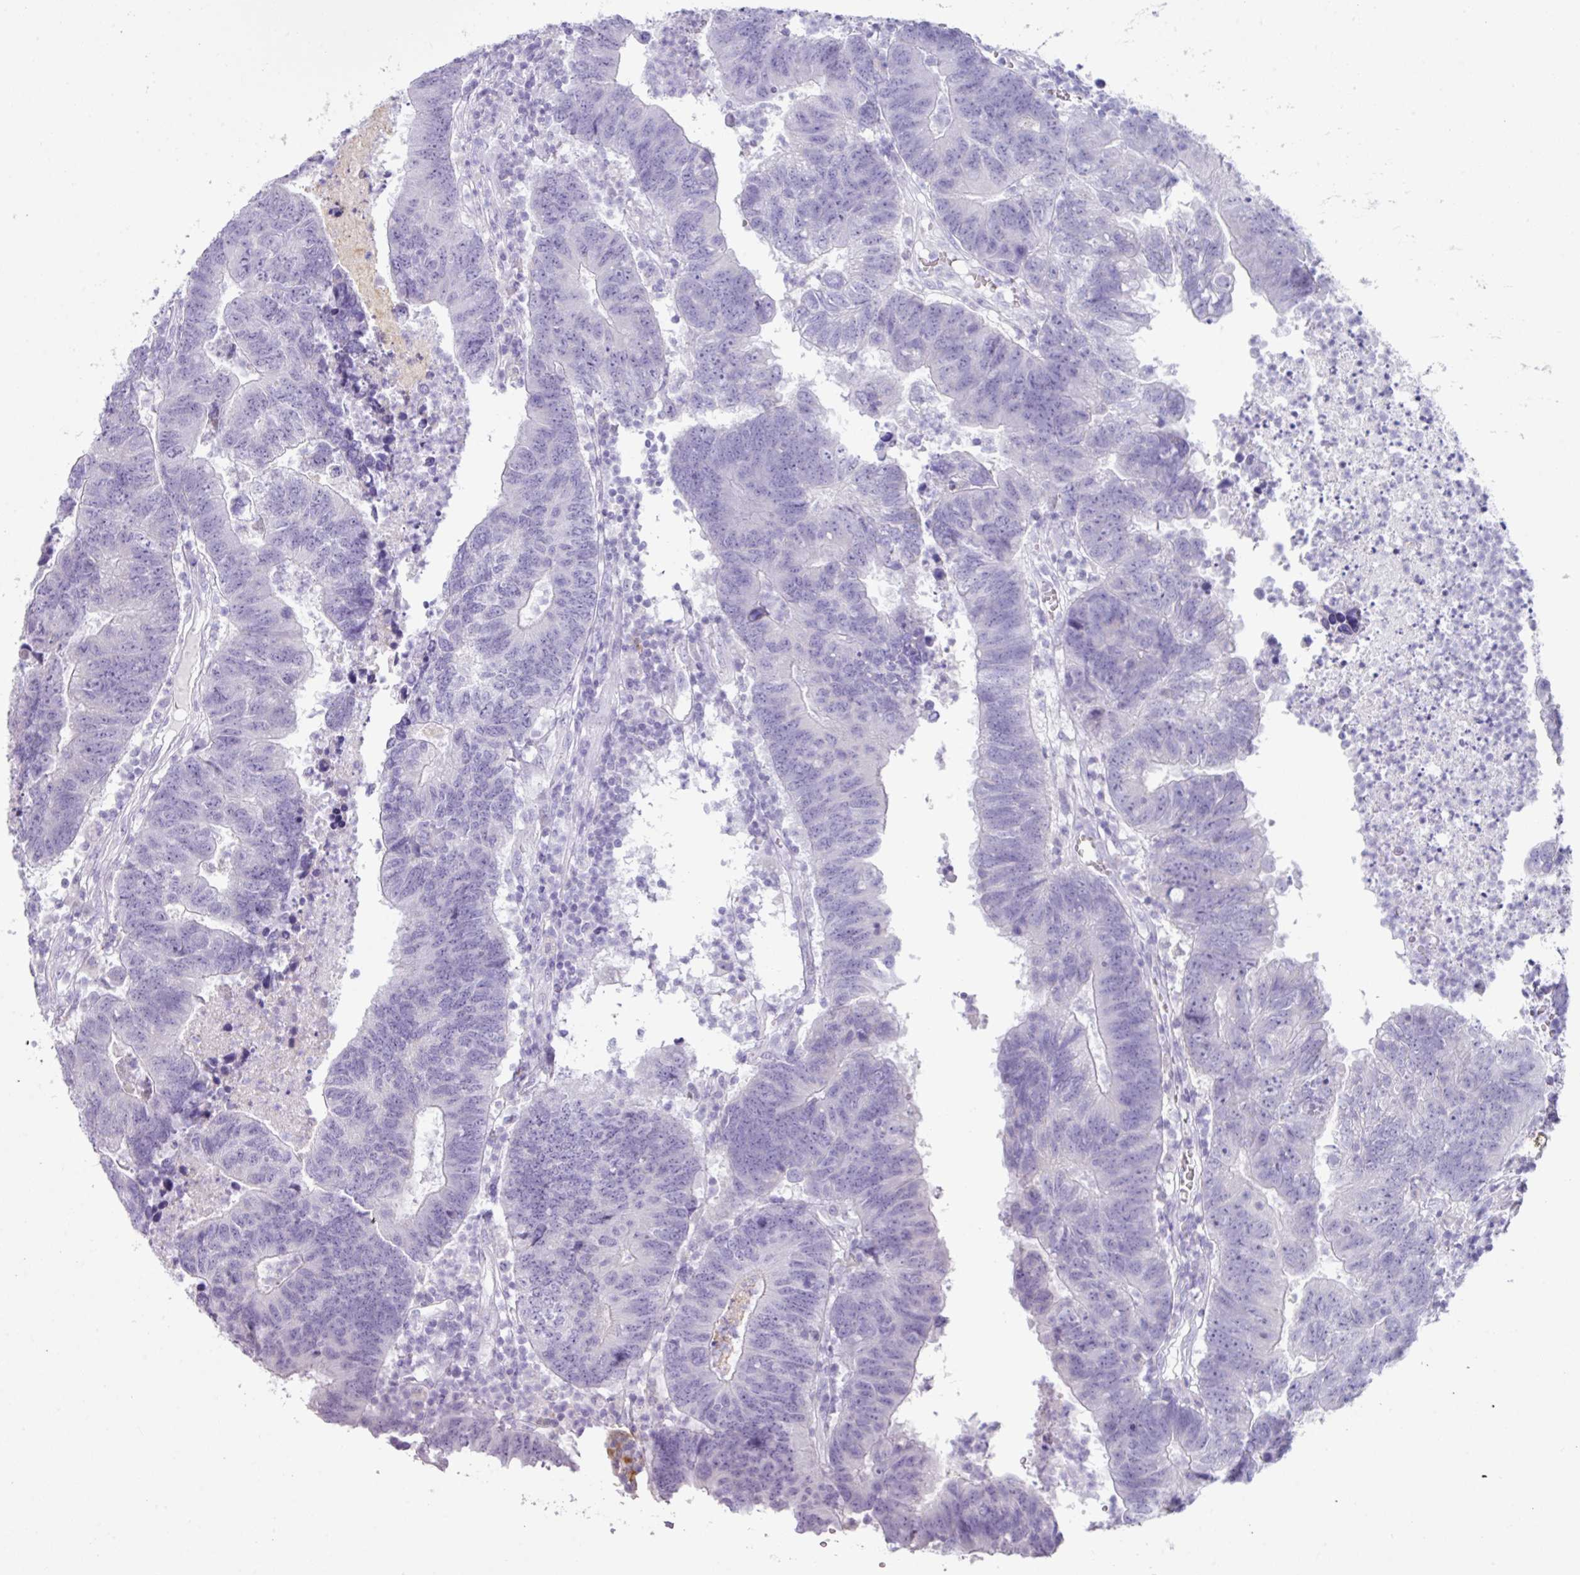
{"staining": {"intensity": "negative", "quantity": "none", "location": "none"}, "tissue": "colorectal cancer", "cell_type": "Tumor cells", "image_type": "cancer", "snomed": [{"axis": "morphology", "description": "Adenocarcinoma, NOS"}, {"axis": "topography", "description": "Colon"}], "caption": "Immunohistochemical staining of colorectal cancer displays no significant staining in tumor cells.", "gene": "NCCRP1", "patient": {"sex": "female", "age": 48}}